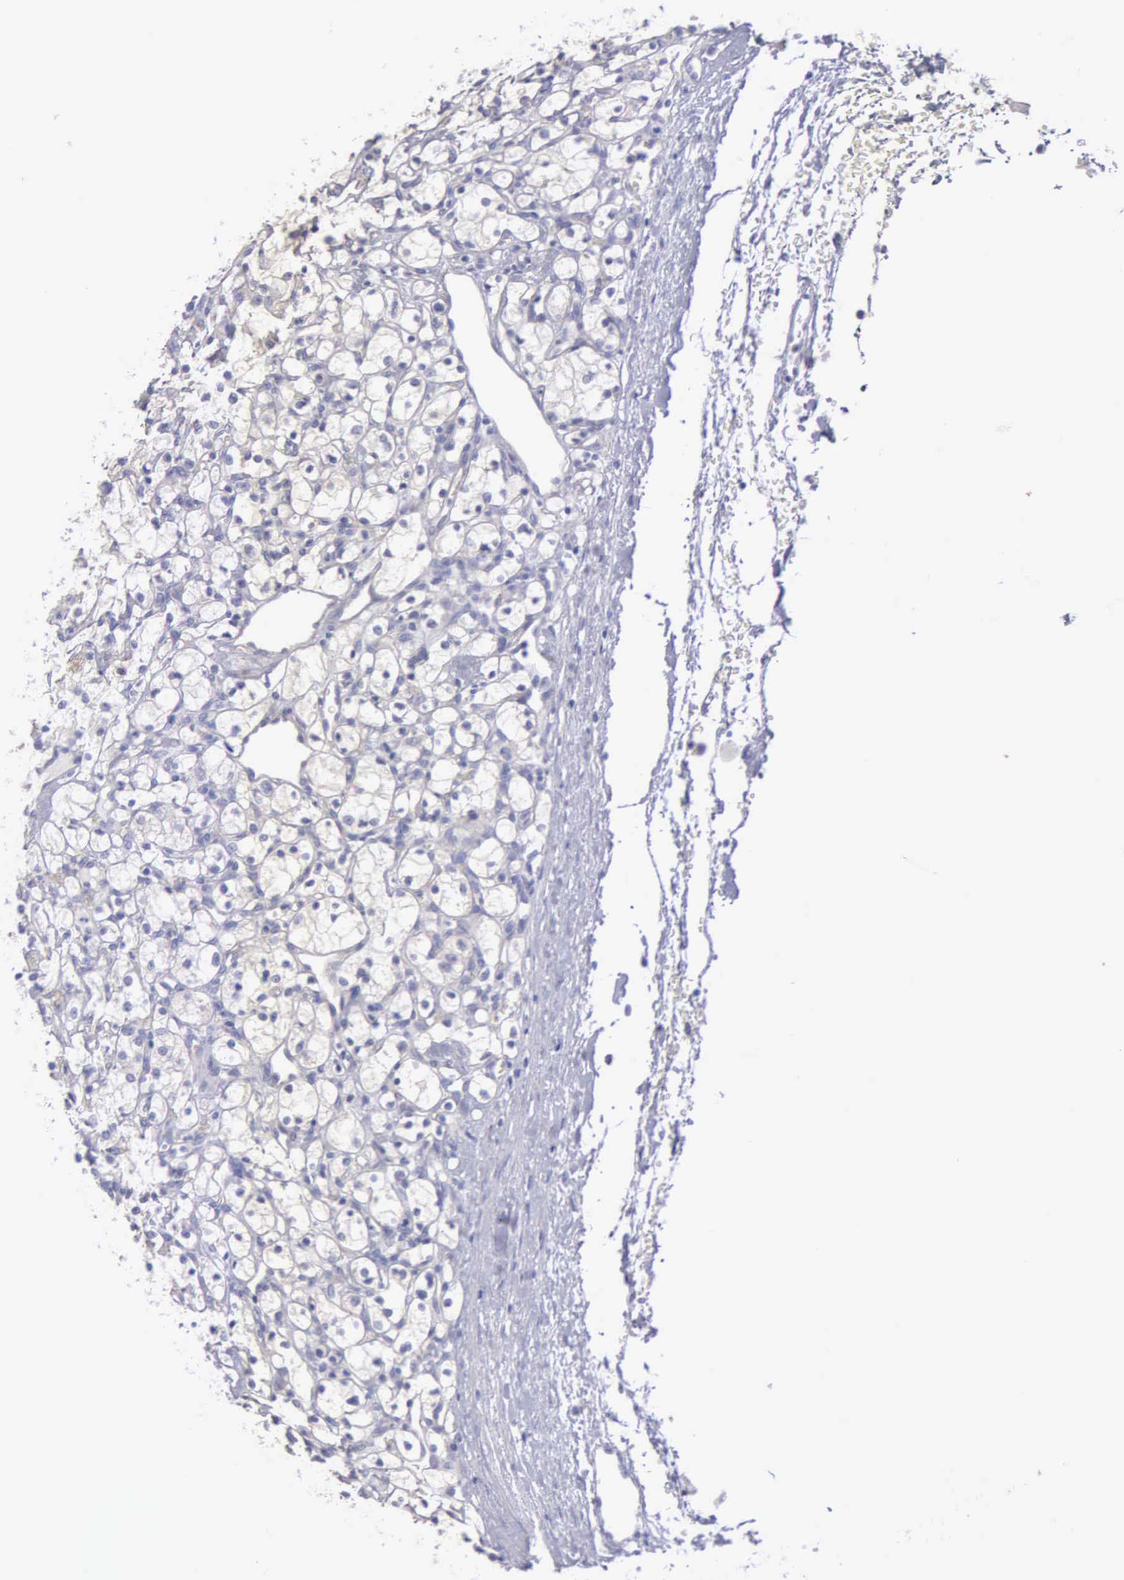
{"staining": {"intensity": "negative", "quantity": "none", "location": "none"}, "tissue": "renal cancer", "cell_type": "Tumor cells", "image_type": "cancer", "snomed": [{"axis": "morphology", "description": "Adenocarcinoma, NOS"}, {"axis": "topography", "description": "Kidney"}], "caption": "A high-resolution photomicrograph shows immunohistochemistry (IHC) staining of adenocarcinoma (renal), which displays no significant positivity in tumor cells.", "gene": "APP", "patient": {"sex": "female", "age": 83}}